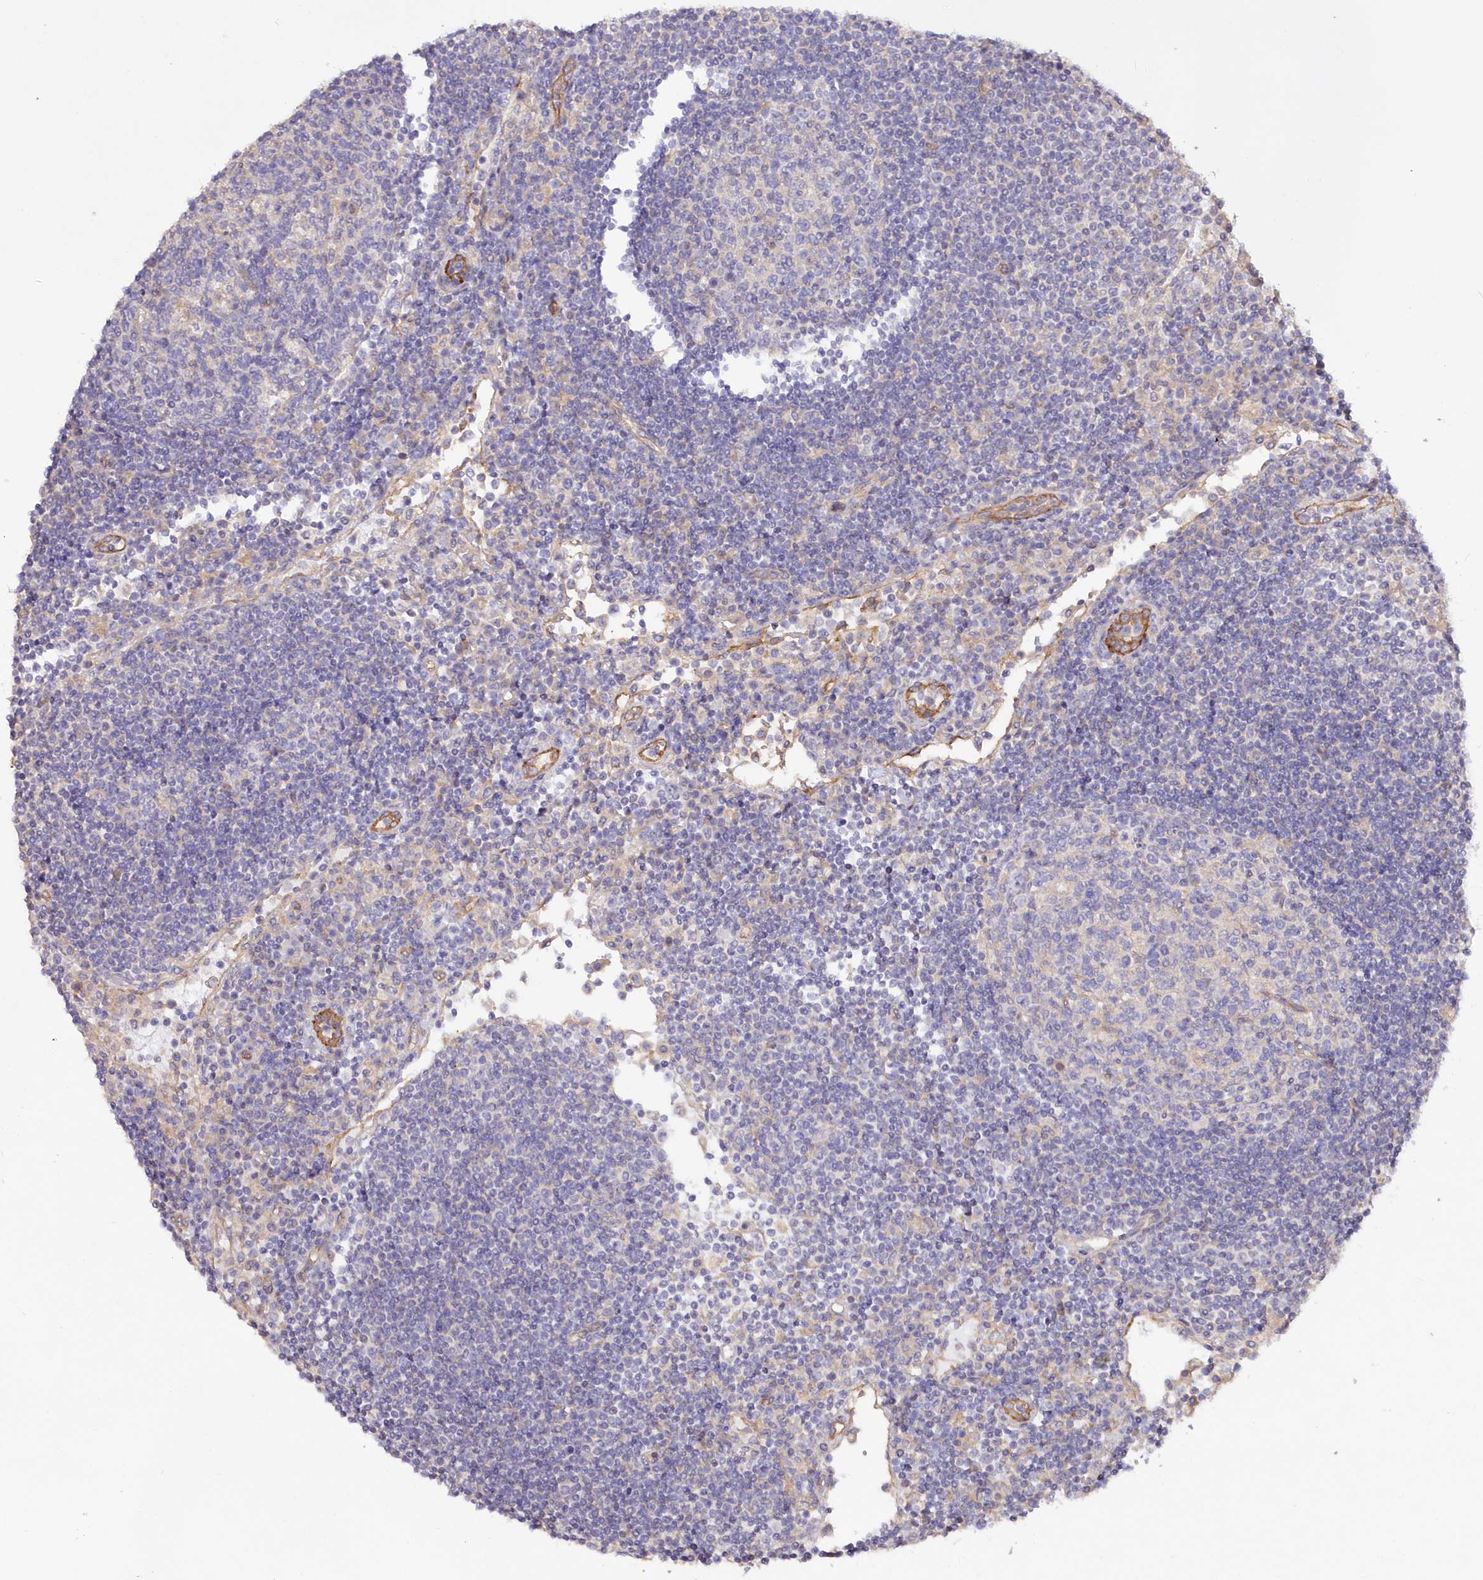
{"staining": {"intensity": "negative", "quantity": "none", "location": "none"}, "tissue": "lymph node", "cell_type": "Germinal center cells", "image_type": "normal", "snomed": [{"axis": "morphology", "description": "Normal tissue, NOS"}, {"axis": "topography", "description": "Lymph node"}], "caption": "The photomicrograph shows no staining of germinal center cells in unremarkable lymph node.", "gene": "RAB11FIP5", "patient": {"sex": "female", "age": 53}}